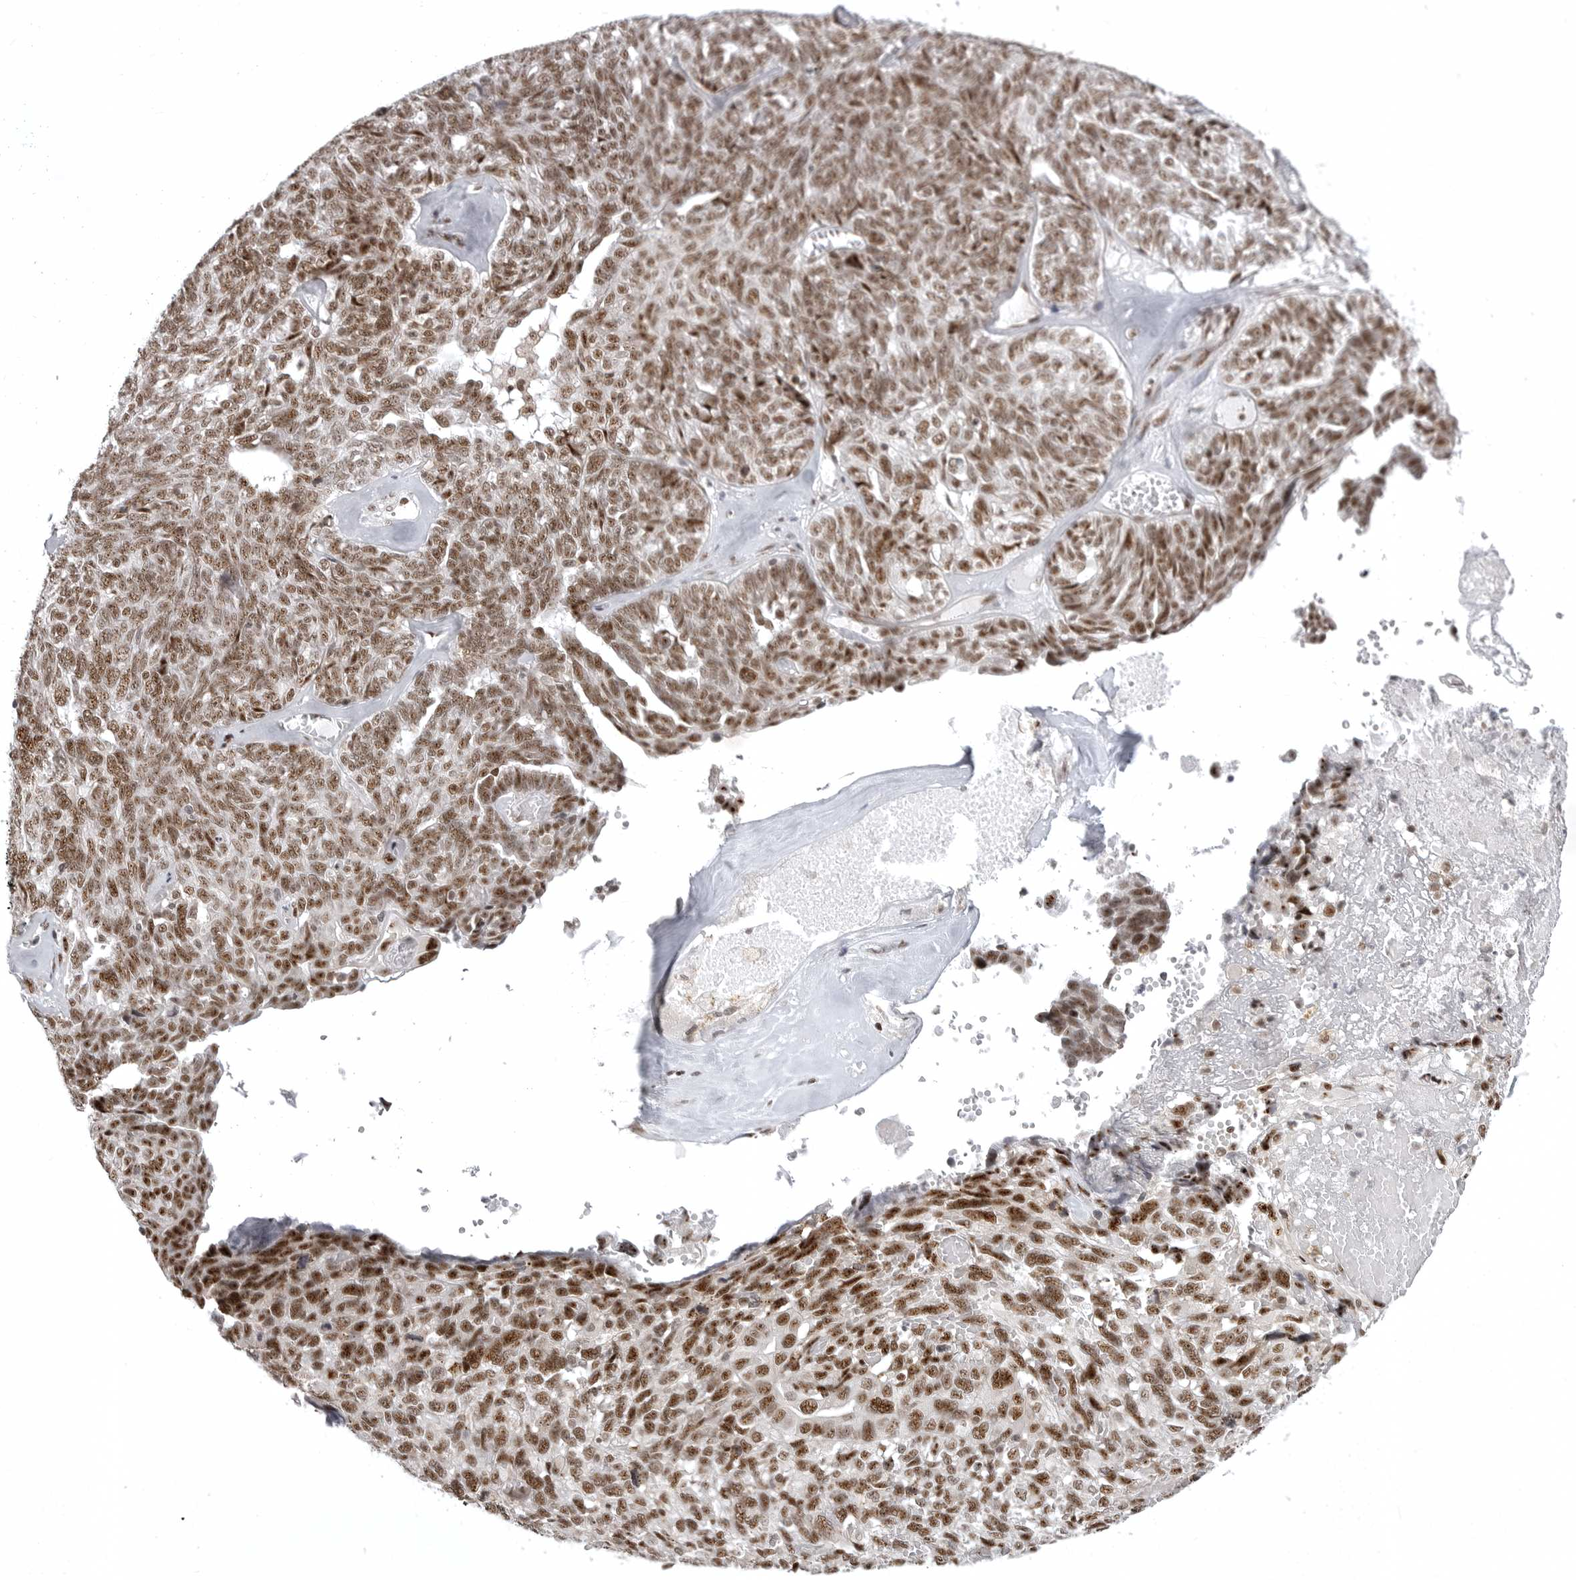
{"staining": {"intensity": "moderate", "quantity": ">75%", "location": "nuclear"}, "tissue": "ovarian cancer", "cell_type": "Tumor cells", "image_type": "cancer", "snomed": [{"axis": "morphology", "description": "Cystadenocarcinoma, serous, NOS"}, {"axis": "topography", "description": "Ovary"}], "caption": "Protein staining of ovarian cancer (serous cystadenocarcinoma) tissue displays moderate nuclear staining in about >75% of tumor cells.", "gene": "WRAP53", "patient": {"sex": "female", "age": 79}}